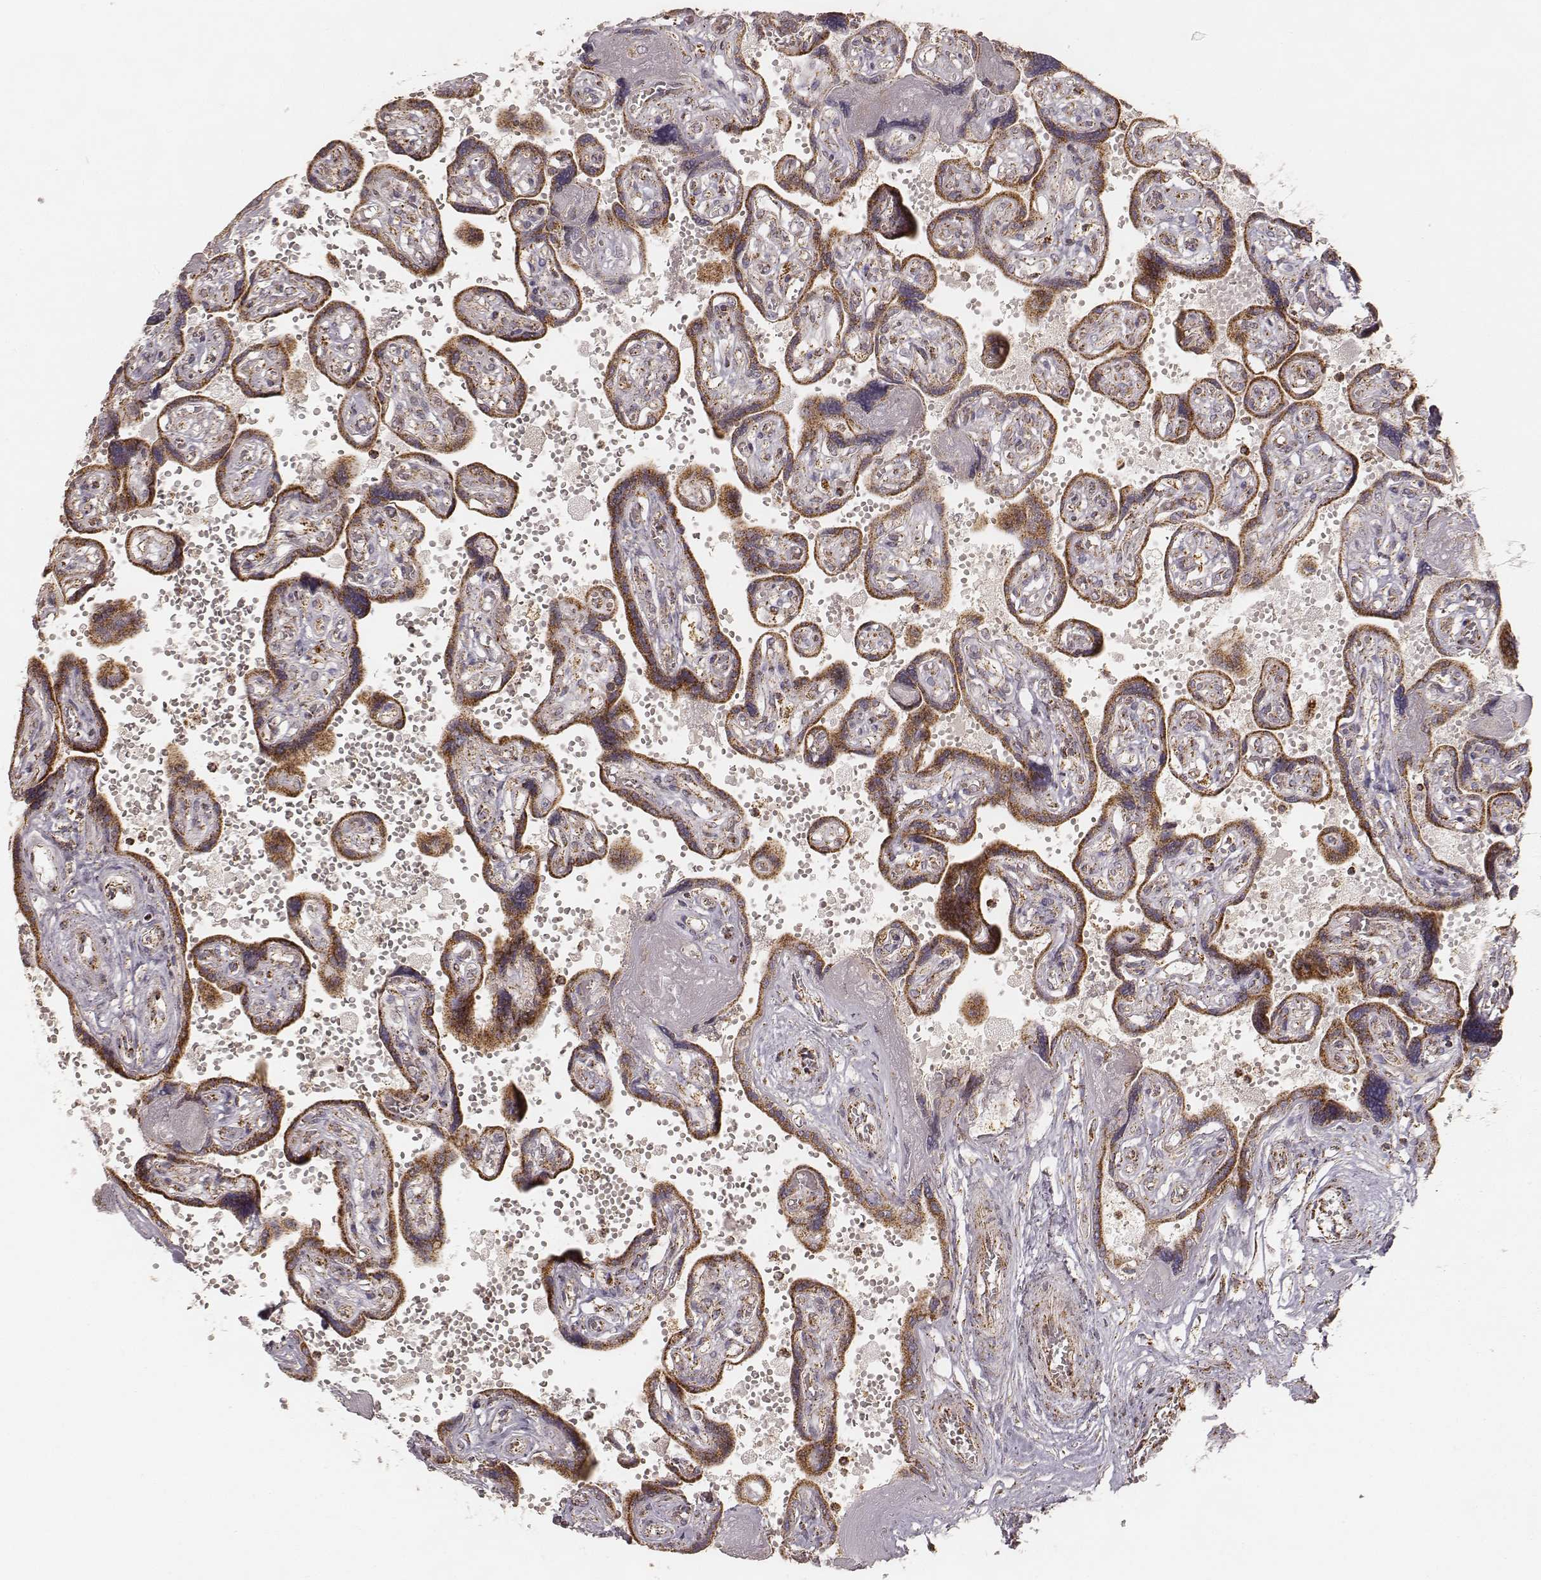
{"staining": {"intensity": "strong", "quantity": ">75%", "location": "cytoplasmic/membranous"}, "tissue": "placenta", "cell_type": "Decidual cells", "image_type": "normal", "snomed": [{"axis": "morphology", "description": "Normal tissue, NOS"}, {"axis": "topography", "description": "Placenta"}], "caption": "IHC staining of benign placenta, which demonstrates high levels of strong cytoplasmic/membranous staining in approximately >75% of decidual cells indicating strong cytoplasmic/membranous protein expression. The staining was performed using DAB (3,3'-diaminobenzidine) (brown) for protein detection and nuclei were counterstained in hematoxylin (blue).", "gene": "CS", "patient": {"sex": "female", "age": 32}}